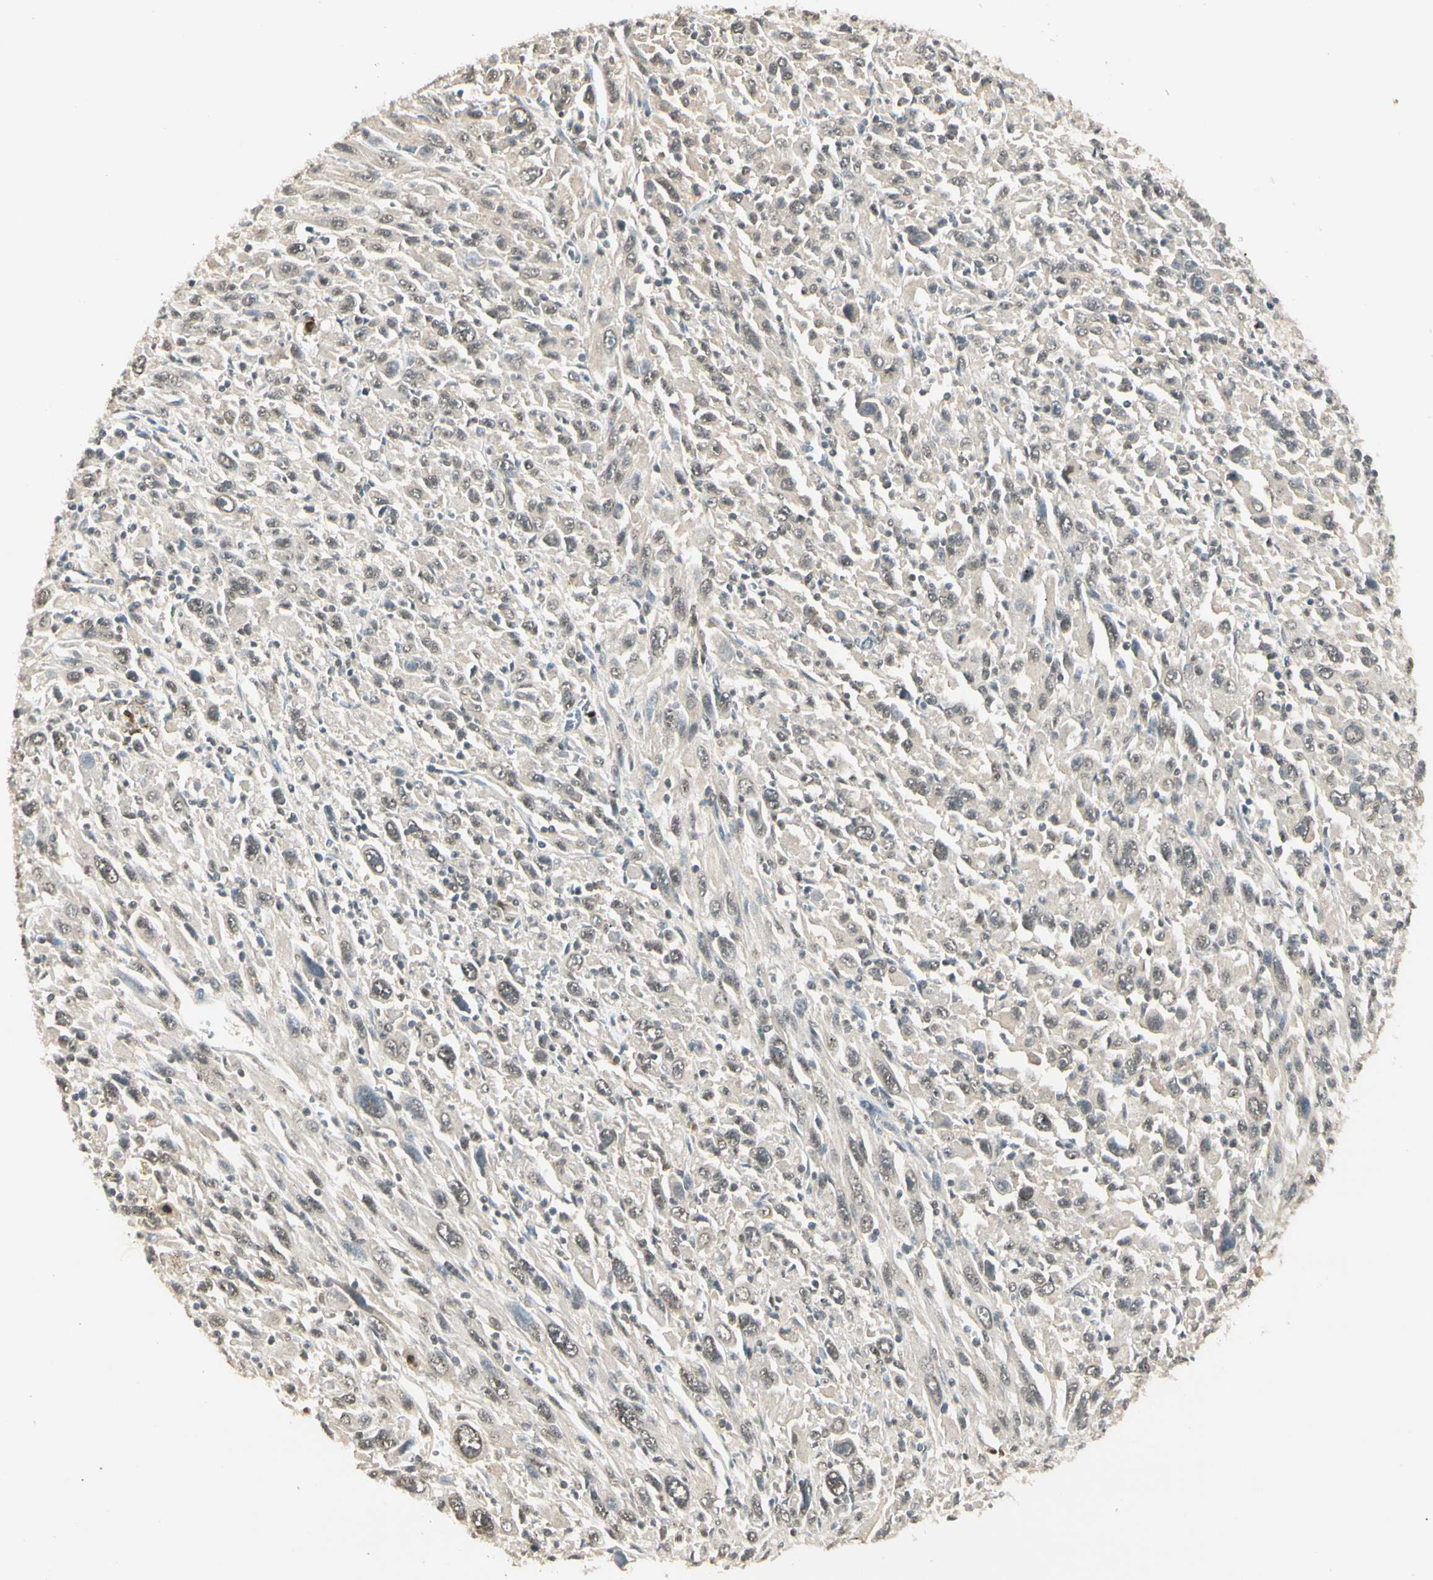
{"staining": {"intensity": "negative", "quantity": "none", "location": "none"}, "tissue": "melanoma", "cell_type": "Tumor cells", "image_type": "cancer", "snomed": [{"axis": "morphology", "description": "Malignant melanoma, Metastatic site"}, {"axis": "topography", "description": "Skin"}], "caption": "This is an IHC micrograph of malignant melanoma (metastatic site). There is no positivity in tumor cells.", "gene": "SGCA", "patient": {"sex": "female", "age": 56}}